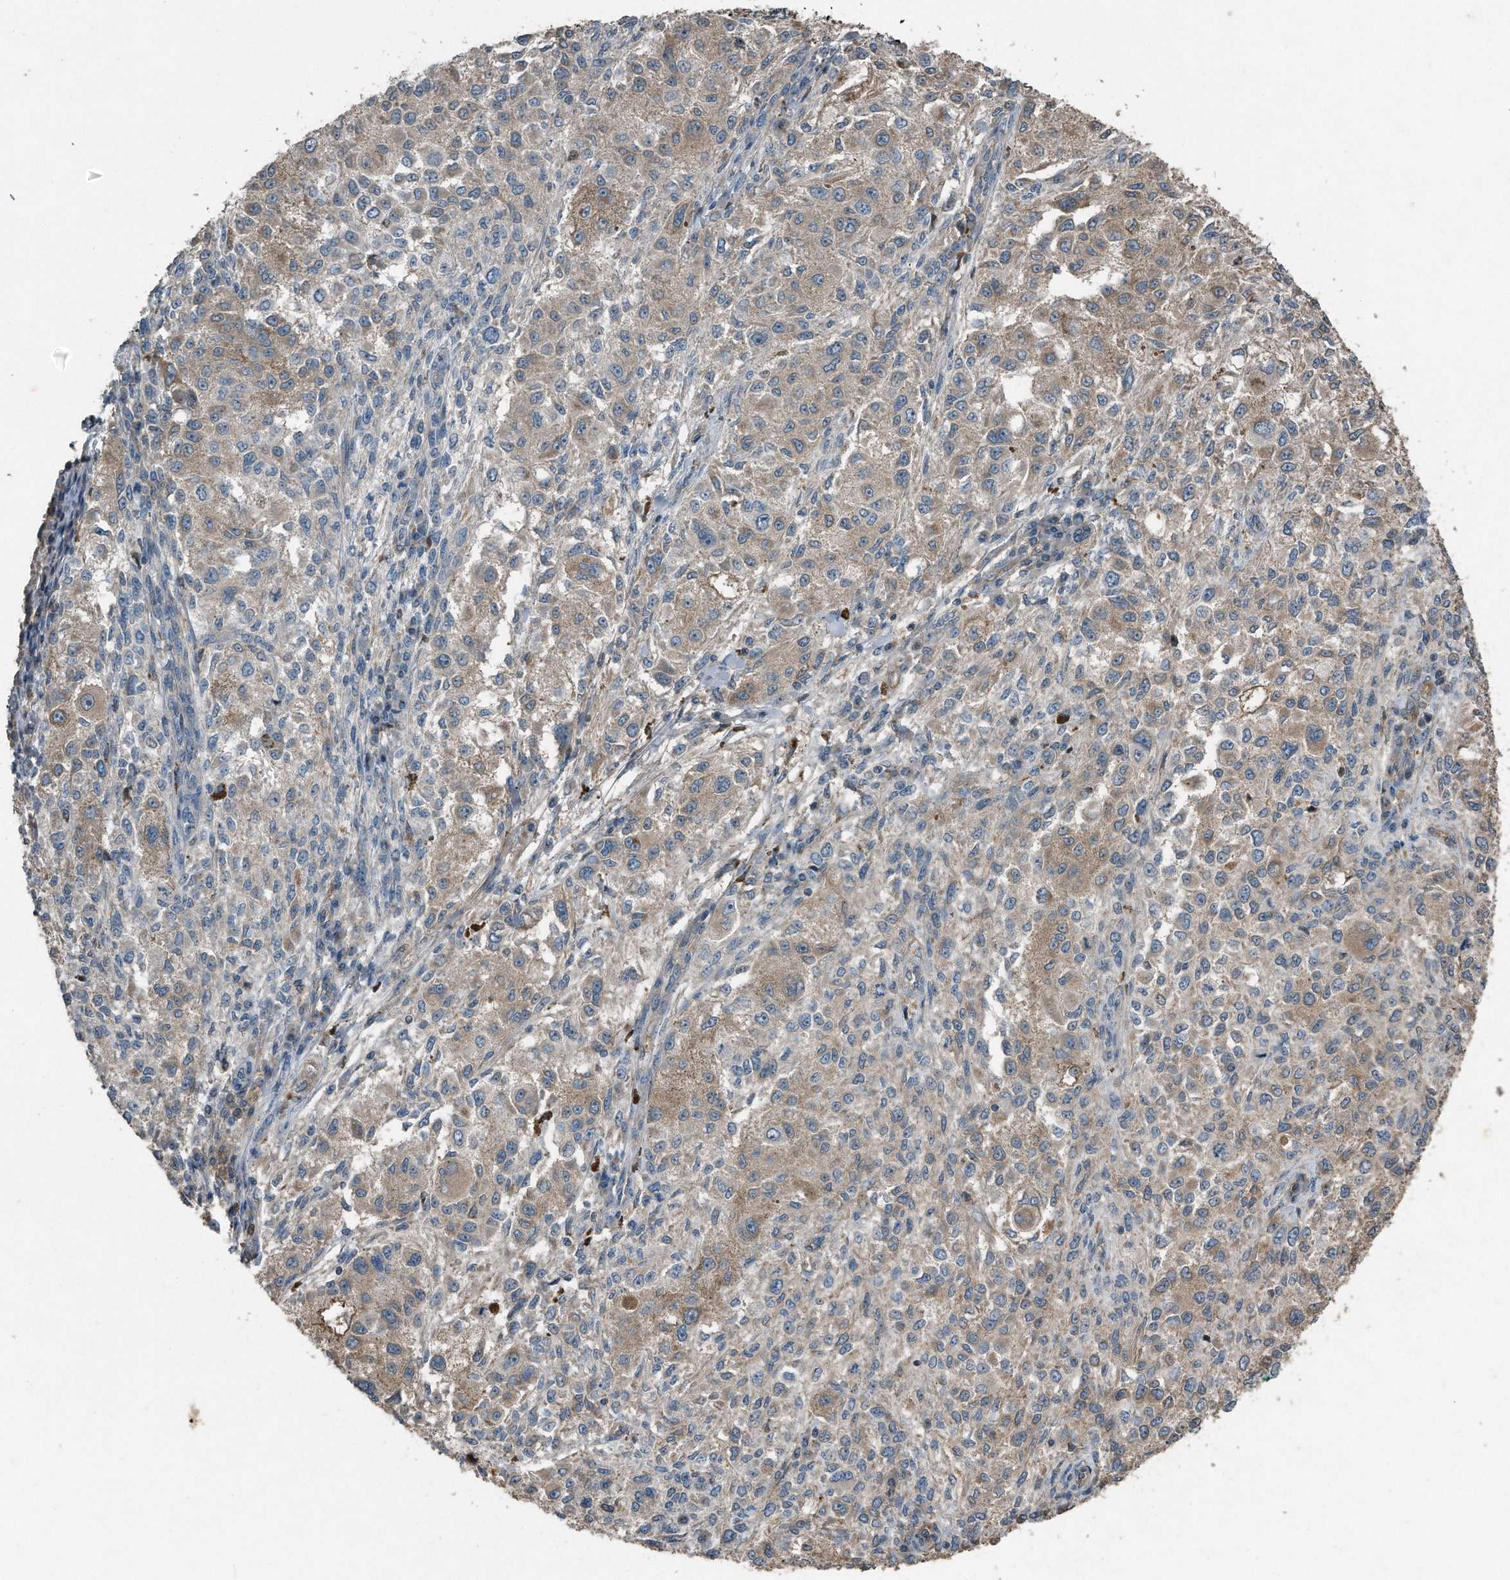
{"staining": {"intensity": "weak", "quantity": "25%-75%", "location": "cytoplasmic/membranous"}, "tissue": "melanoma", "cell_type": "Tumor cells", "image_type": "cancer", "snomed": [{"axis": "morphology", "description": "Necrosis, NOS"}, {"axis": "morphology", "description": "Malignant melanoma, NOS"}, {"axis": "topography", "description": "Skin"}], "caption": "This photomicrograph exhibits malignant melanoma stained with immunohistochemistry to label a protein in brown. The cytoplasmic/membranous of tumor cells show weak positivity for the protein. Nuclei are counter-stained blue.", "gene": "C9", "patient": {"sex": "female", "age": 87}}